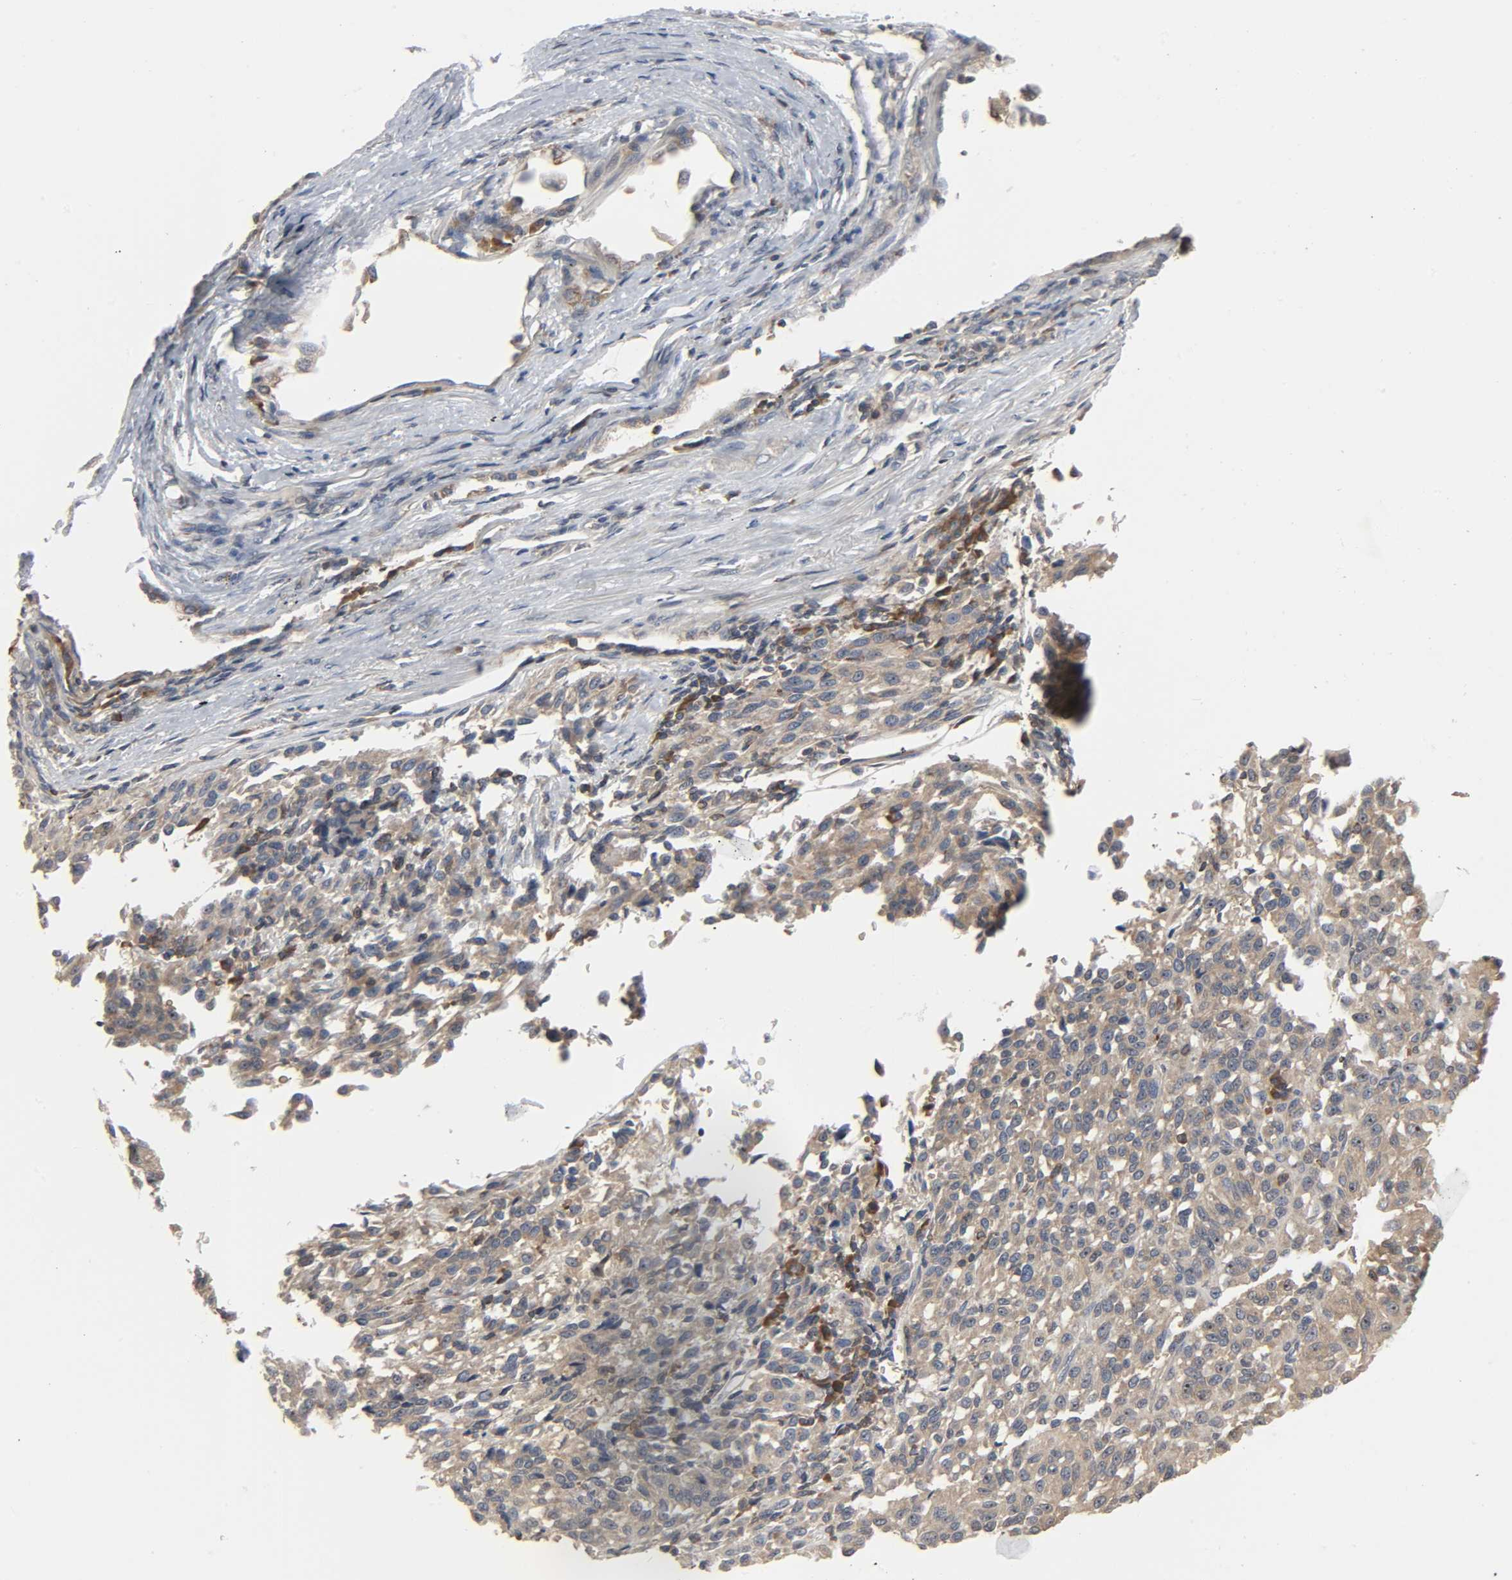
{"staining": {"intensity": "moderate", "quantity": ">75%", "location": "cytoplasmic/membranous,nuclear"}, "tissue": "melanoma", "cell_type": "Tumor cells", "image_type": "cancer", "snomed": [{"axis": "morphology", "description": "Malignant melanoma, Metastatic site"}, {"axis": "topography", "description": "Lung"}], "caption": "This is an image of IHC staining of melanoma, which shows moderate positivity in the cytoplasmic/membranous and nuclear of tumor cells.", "gene": "PLEKHA2", "patient": {"sex": "male", "age": 64}}